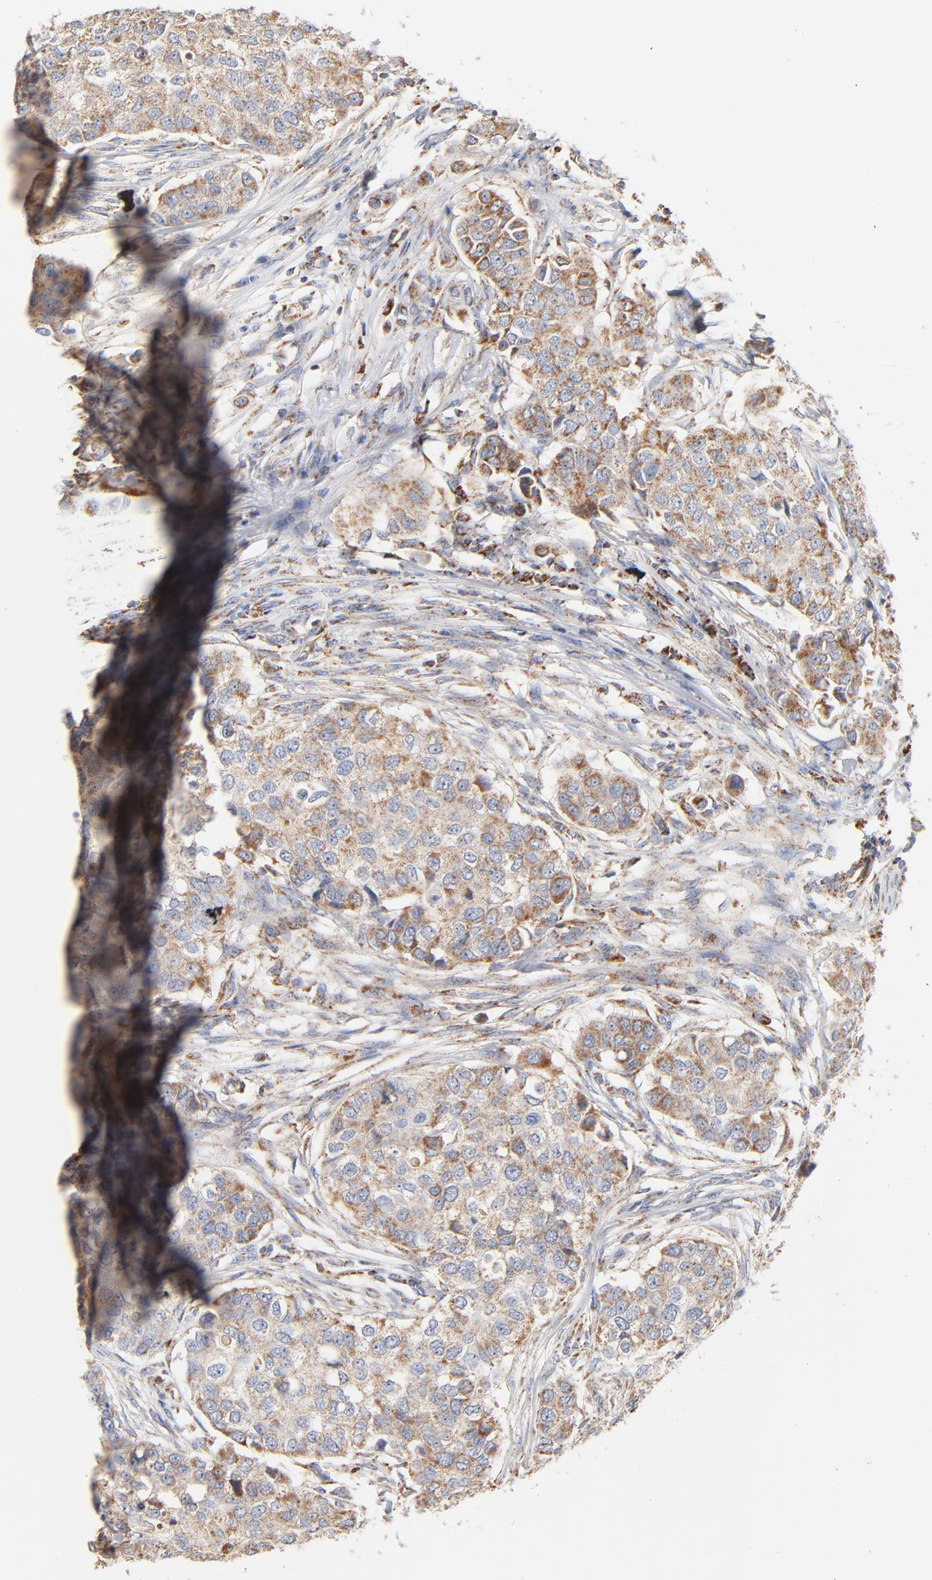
{"staining": {"intensity": "moderate", "quantity": ">75%", "location": "cytoplasmic/membranous"}, "tissue": "breast cancer", "cell_type": "Tumor cells", "image_type": "cancer", "snomed": [{"axis": "morphology", "description": "Normal tissue, NOS"}, {"axis": "morphology", "description": "Duct carcinoma"}, {"axis": "topography", "description": "Breast"}], "caption": "Moderate cytoplasmic/membranous staining is identified in about >75% of tumor cells in breast cancer. (Stains: DAB in brown, nuclei in blue, Microscopy: brightfield microscopy at high magnification).", "gene": "UQCRC1", "patient": {"sex": "female", "age": 49}}